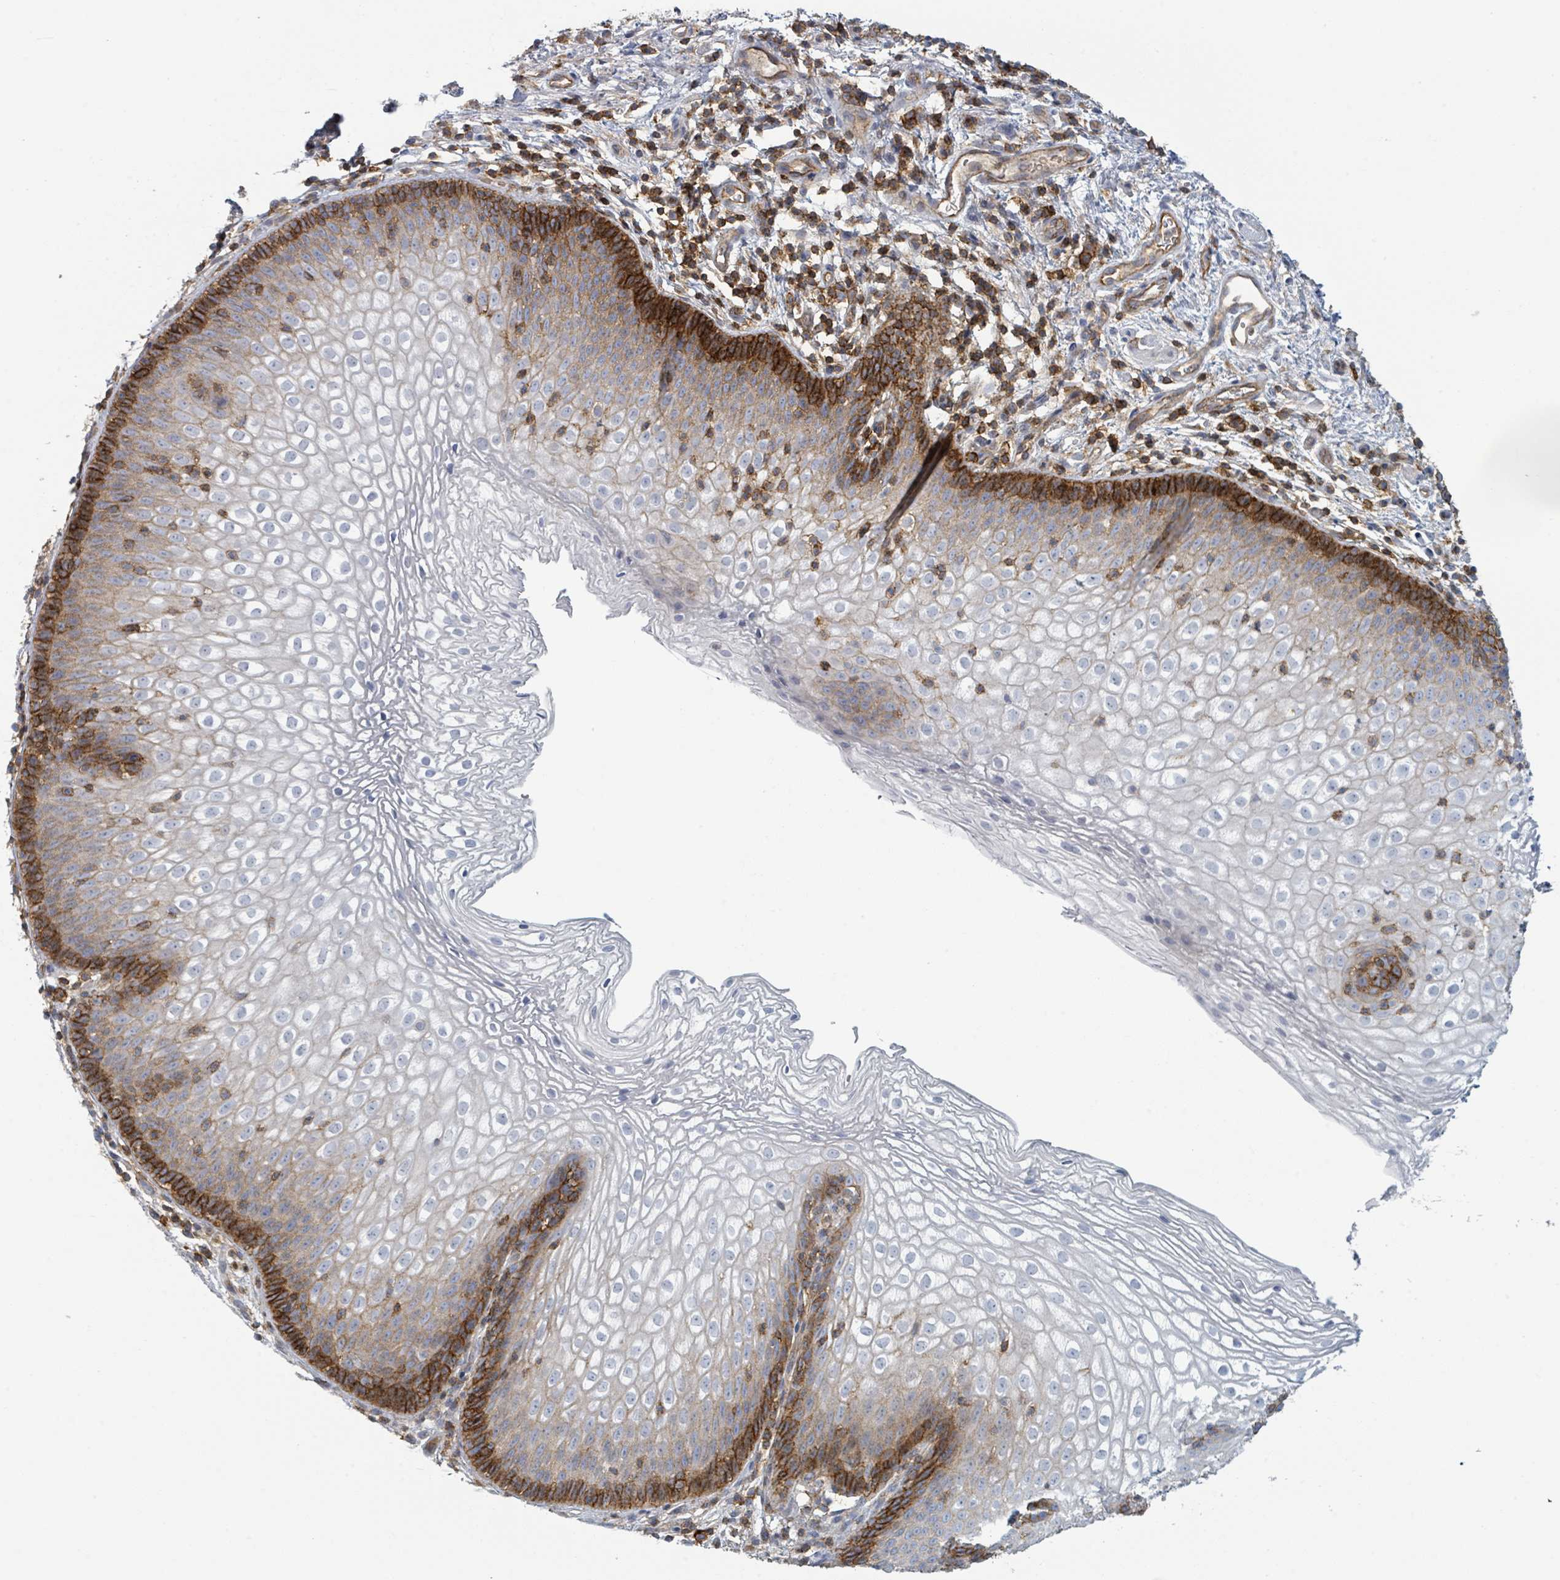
{"staining": {"intensity": "strong", "quantity": "<25%", "location": "cytoplasmic/membranous"}, "tissue": "vagina", "cell_type": "Squamous epithelial cells", "image_type": "normal", "snomed": [{"axis": "morphology", "description": "Normal tissue, NOS"}, {"axis": "topography", "description": "Vagina"}], "caption": "IHC image of normal human vagina stained for a protein (brown), which shows medium levels of strong cytoplasmic/membranous expression in about <25% of squamous epithelial cells.", "gene": "TNFRSF14", "patient": {"sex": "female", "age": 47}}